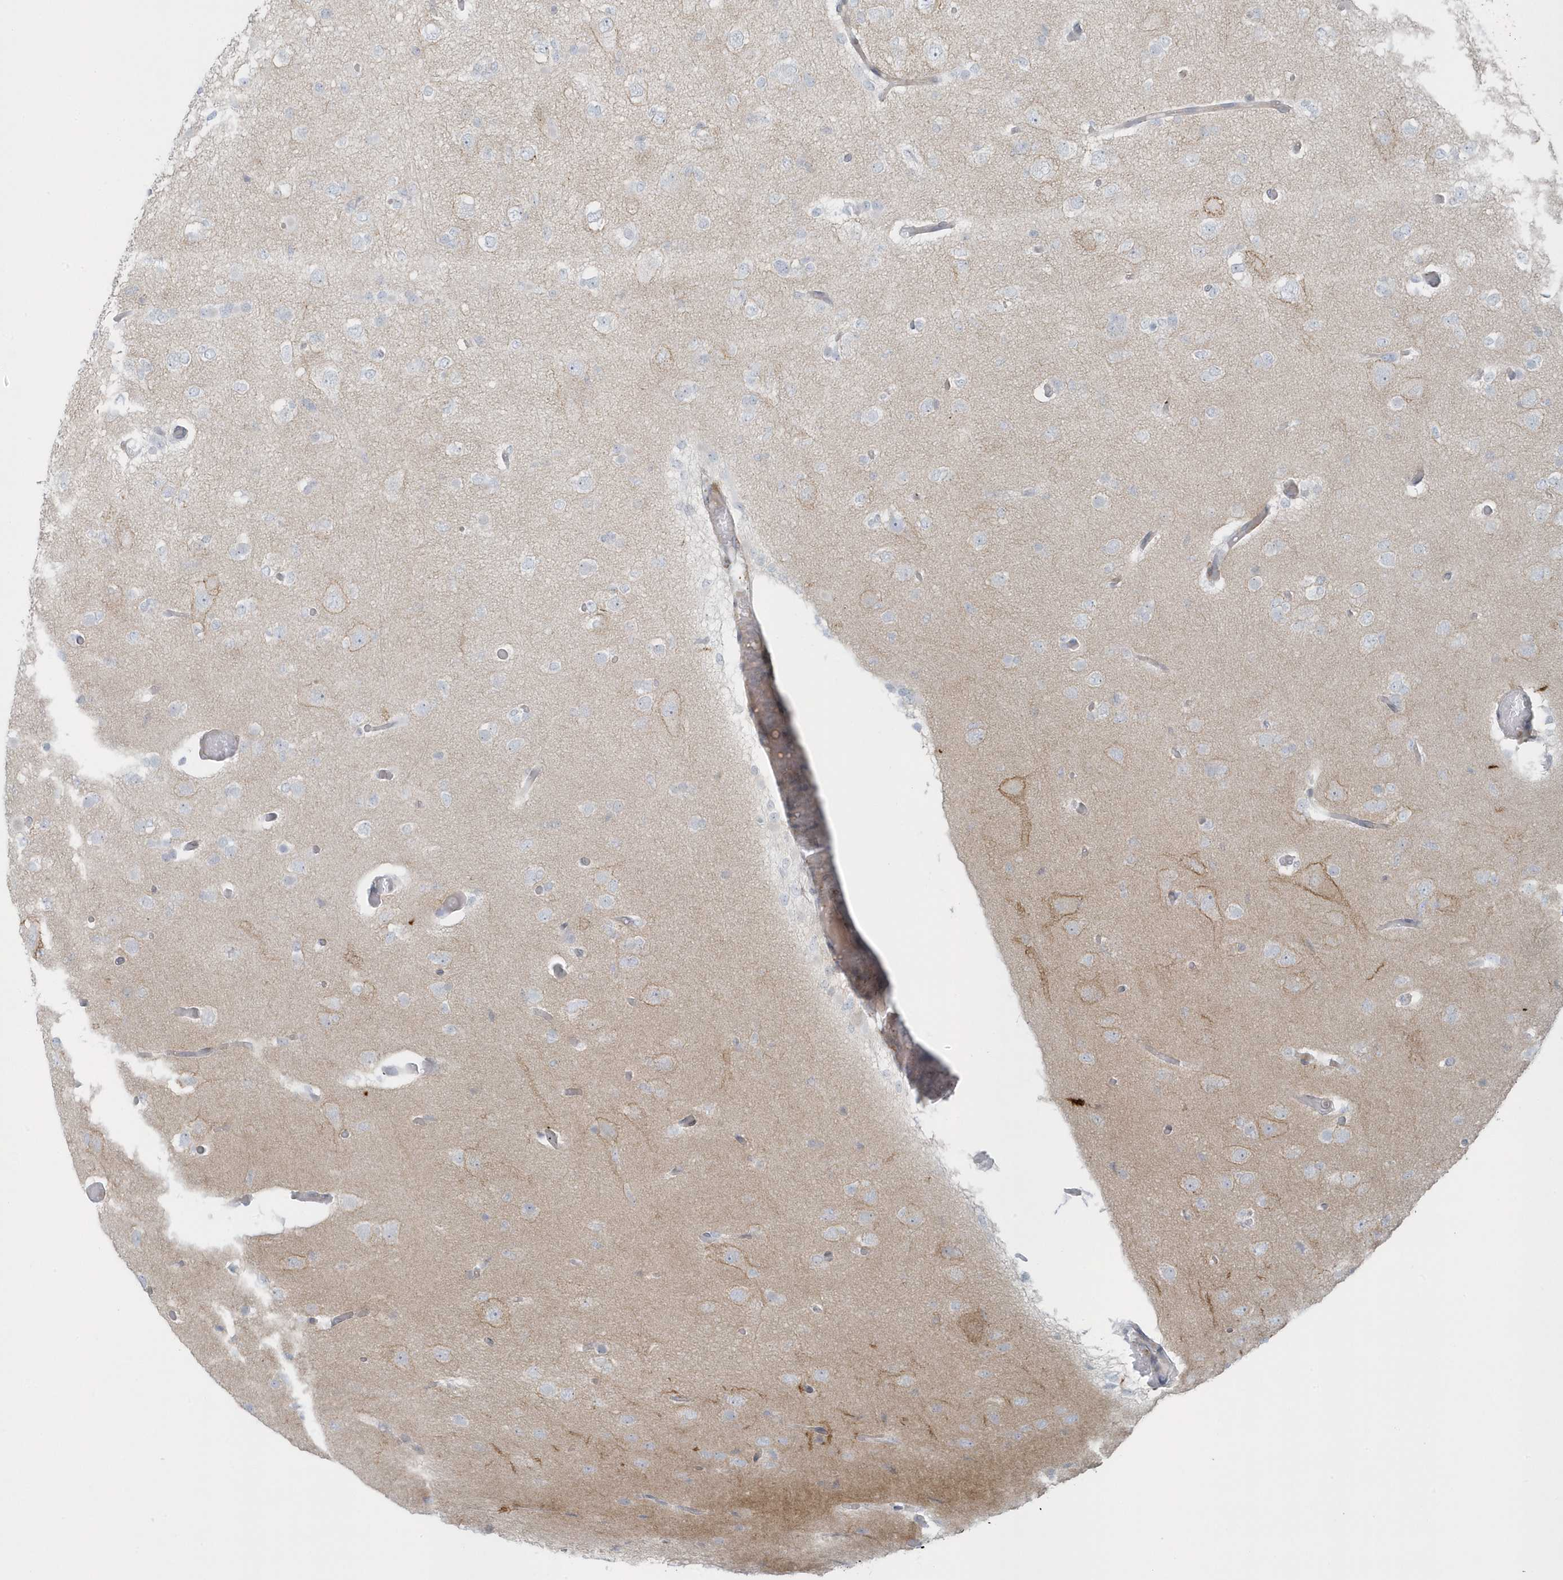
{"staining": {"intensity": "negative", "quantity": "none", "location": "none"}, "tissue": "glioma", "cell_type": "Tumor cells", "image_type": "cancer", "snomed": [{"axis": "morphology", "description": "Glioma, malignant, Low grade"}, {"axis": "topography", "description": "Brain"}], "caption": "An image of human malignant glioma (low-grade) is negative for staining in tumor cells.", "gene": "CACNB2", "patient": {"sex": "female", "age": 22}}